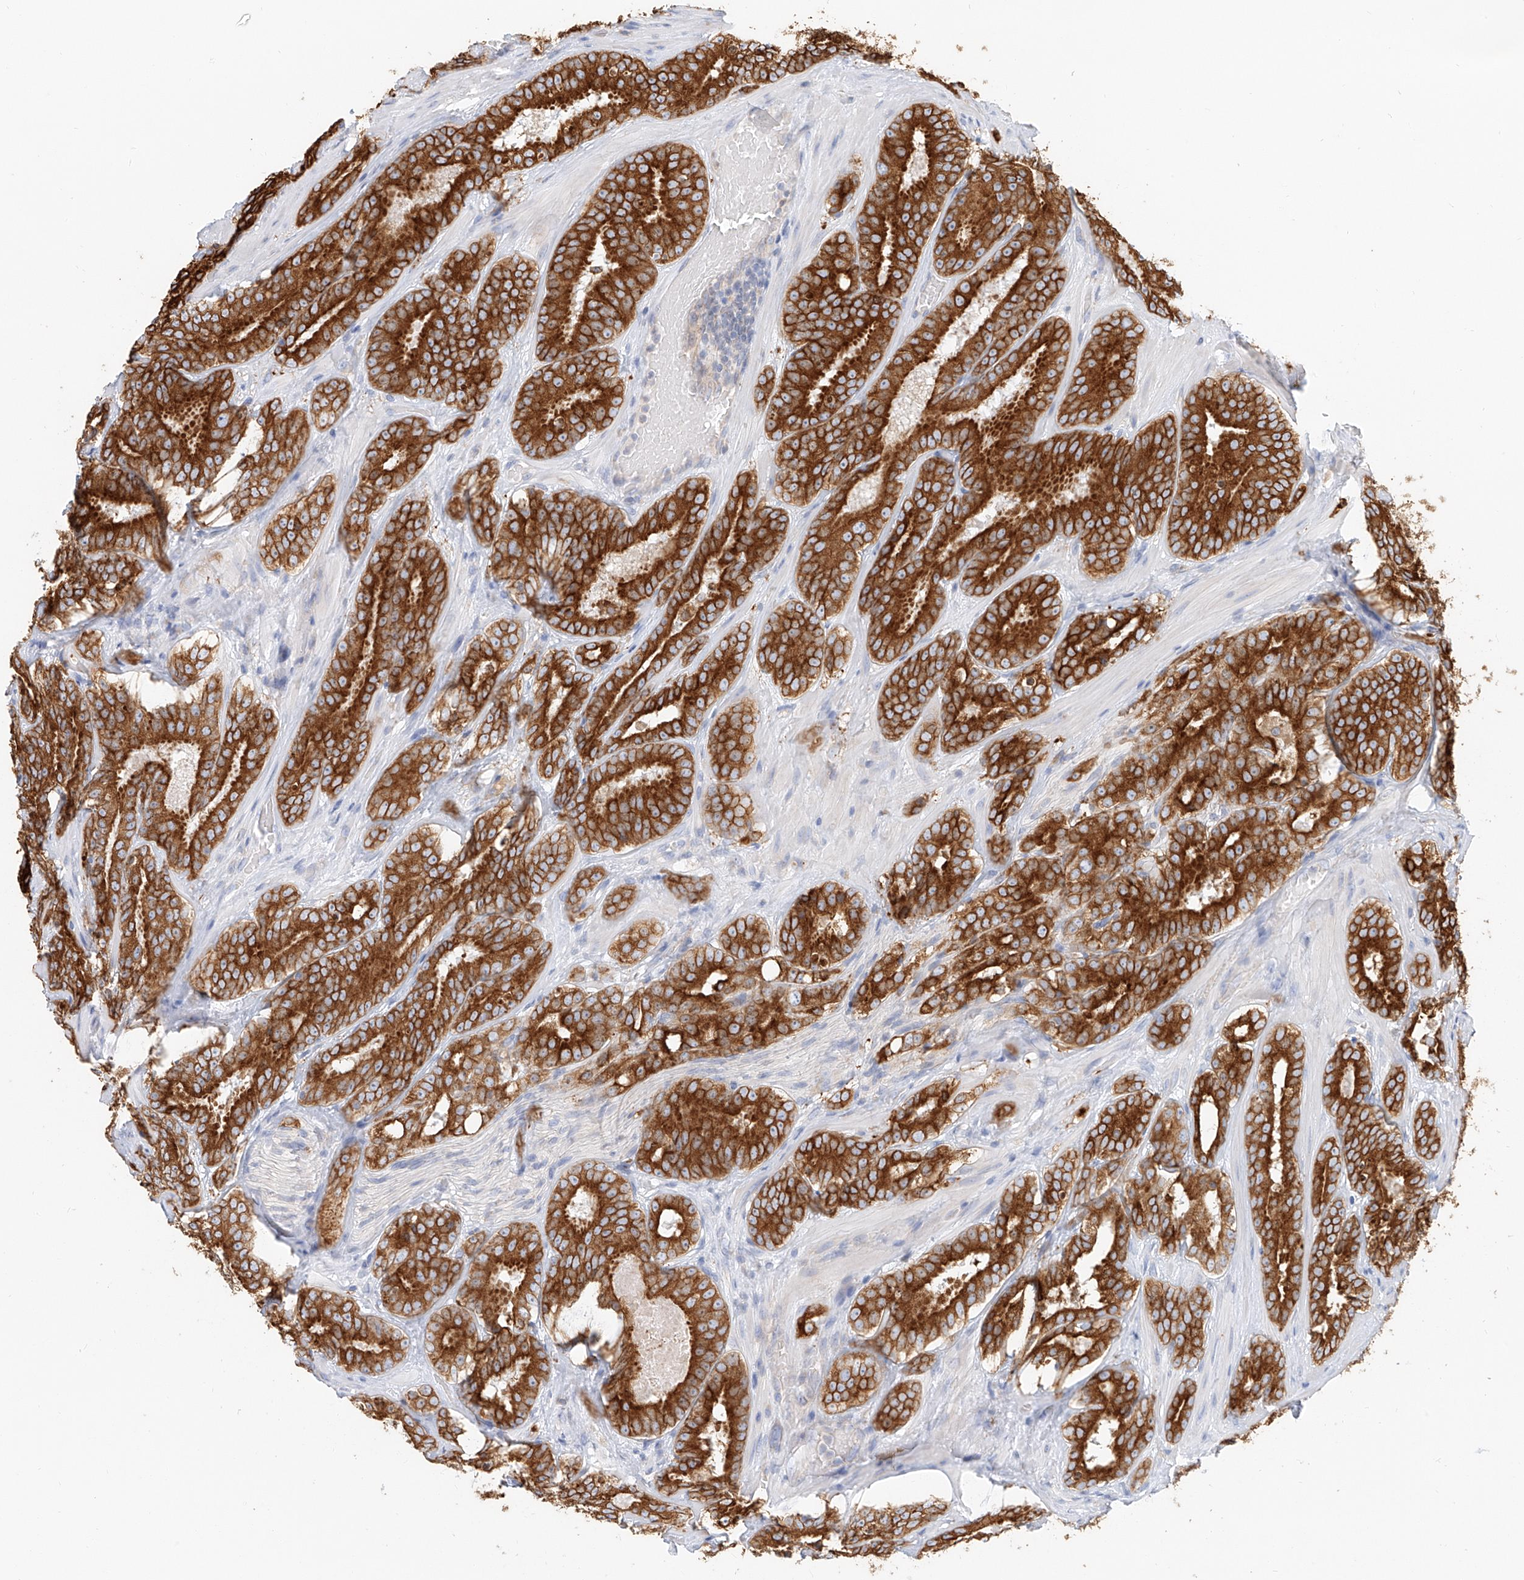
{"staining": {"intensity": "strong", "quantity": ">75%", "location": "cytoplasmic/membranous"}, "tissue": "prostate cancer", "cell_type": "Tumor cells", "image_type": "cancer", "snomed": [{"axis": "morphology", "description": "Adenocarcinoma, High grade"}, {"axis": "topography", "description": "Prostate"}], "caption": "Tumor cells reveal high levels of strong cytoplasmic/membranous staining in about >75% of cells in high-grade adenocarcinoma (prostate). (IHC, brightfield microscopy, high magnification).", "gene": "DHRS7", "patient": {"sex": "male", "age": 57}}